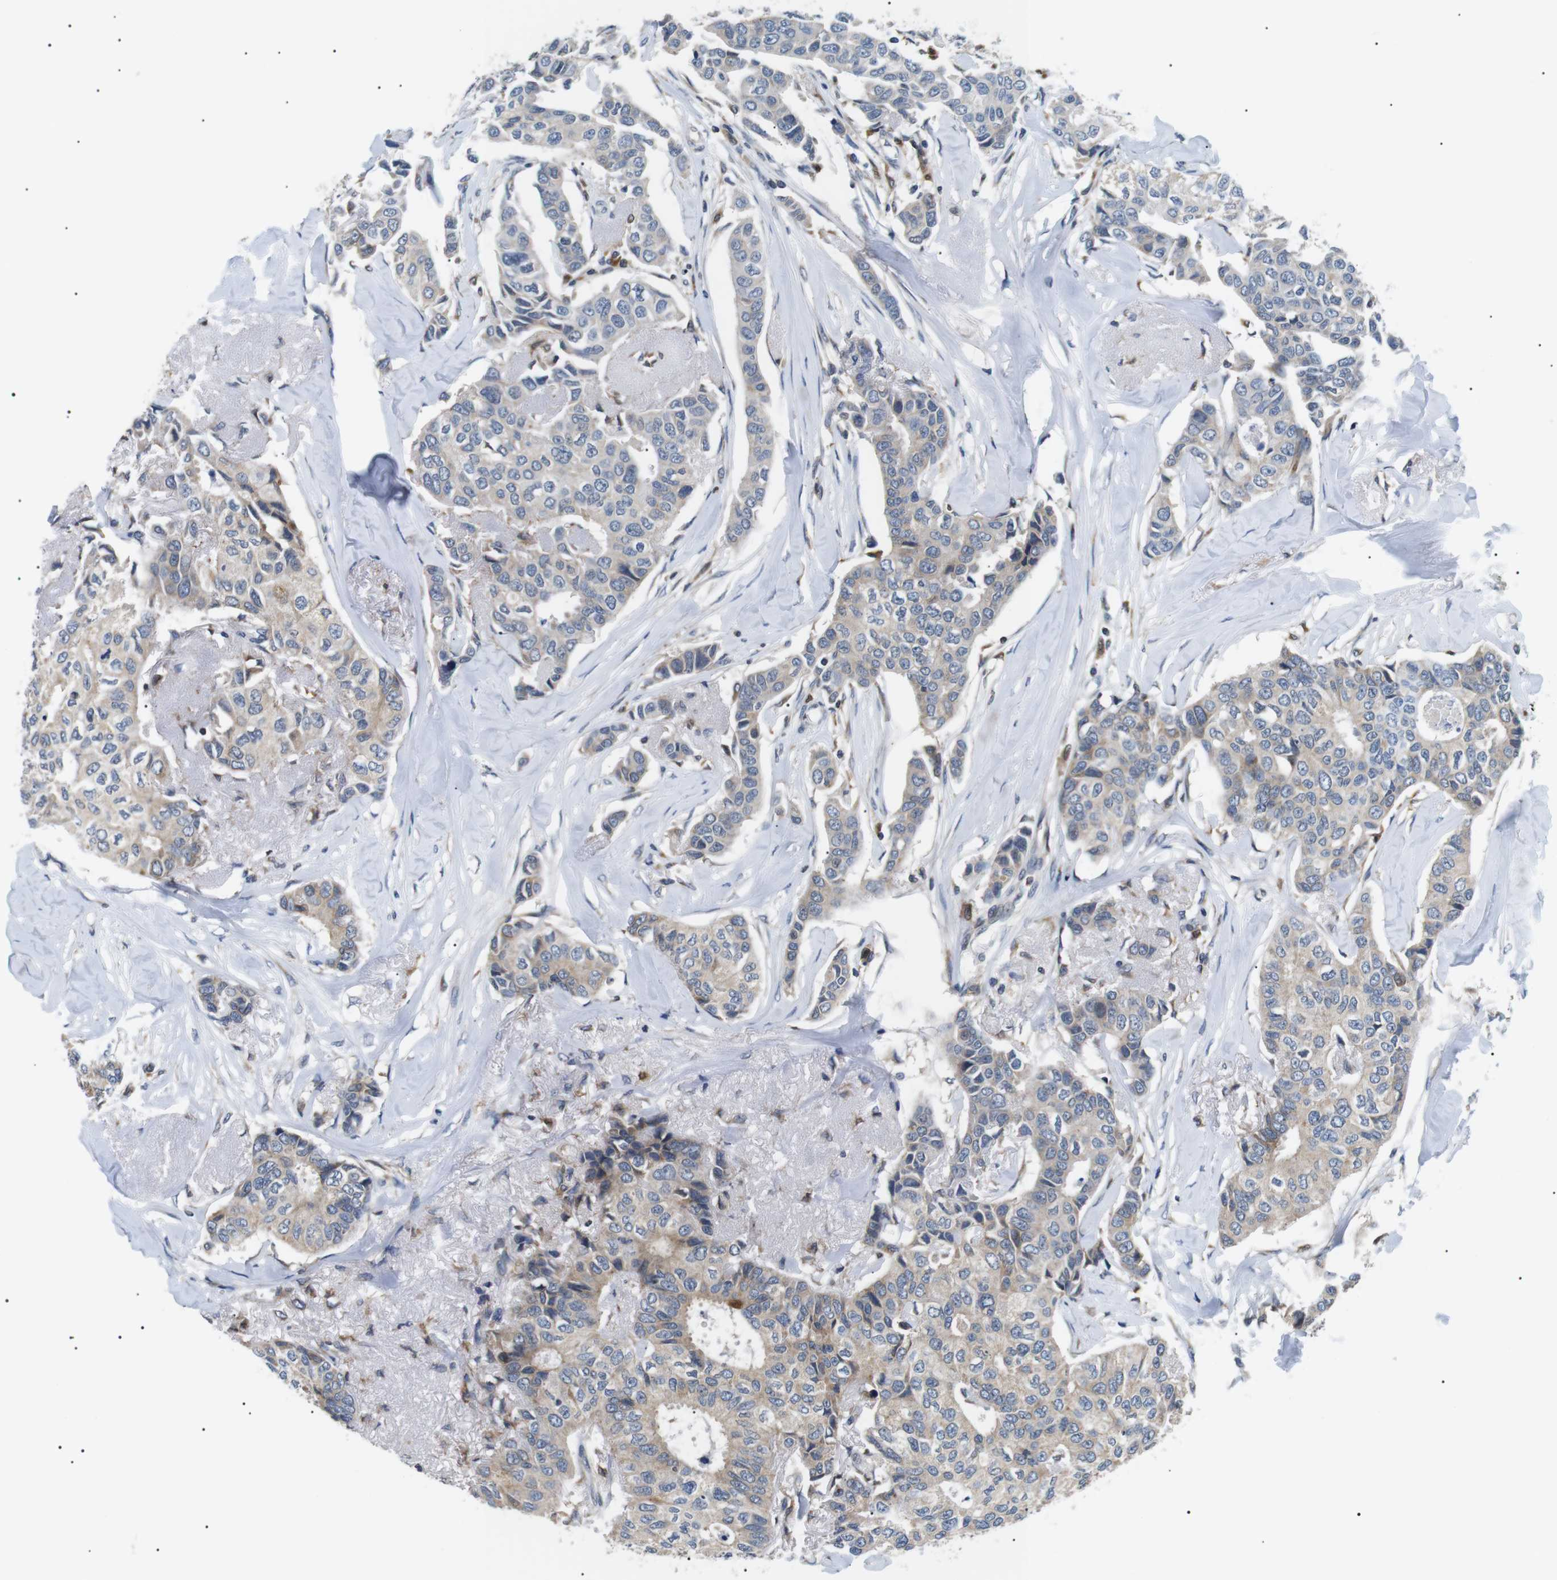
{"staining": {"intensity": "weak", "quantity": "25%-75%", "location": "cytoplasmic/membranous"}, "tissue": "breast cancer", "cell_type": "Tumor cells", "image_type": "cancer", "snomed": [{"axis": "morphology", "description": "Duct carcinoma"}, {"axis": "topography", "description": "Breast"}], "caption": "A high-resolution histopathology image shows immunohistochemistry staining of breast cancer (invasive ductal carcinoma), which reveals weak cytoplasmic/membranous expression in approximately 25%-75% of tumor cells. The staining was performed using DAB (3,3'-diaminobenzidine) to visualize the protein expression in brown, while the nuclei were stained in blue with hematoxylin (Magnification: 20x).", "gene": "RAB9A", "patient": {"sex": "female", "age": 80}}